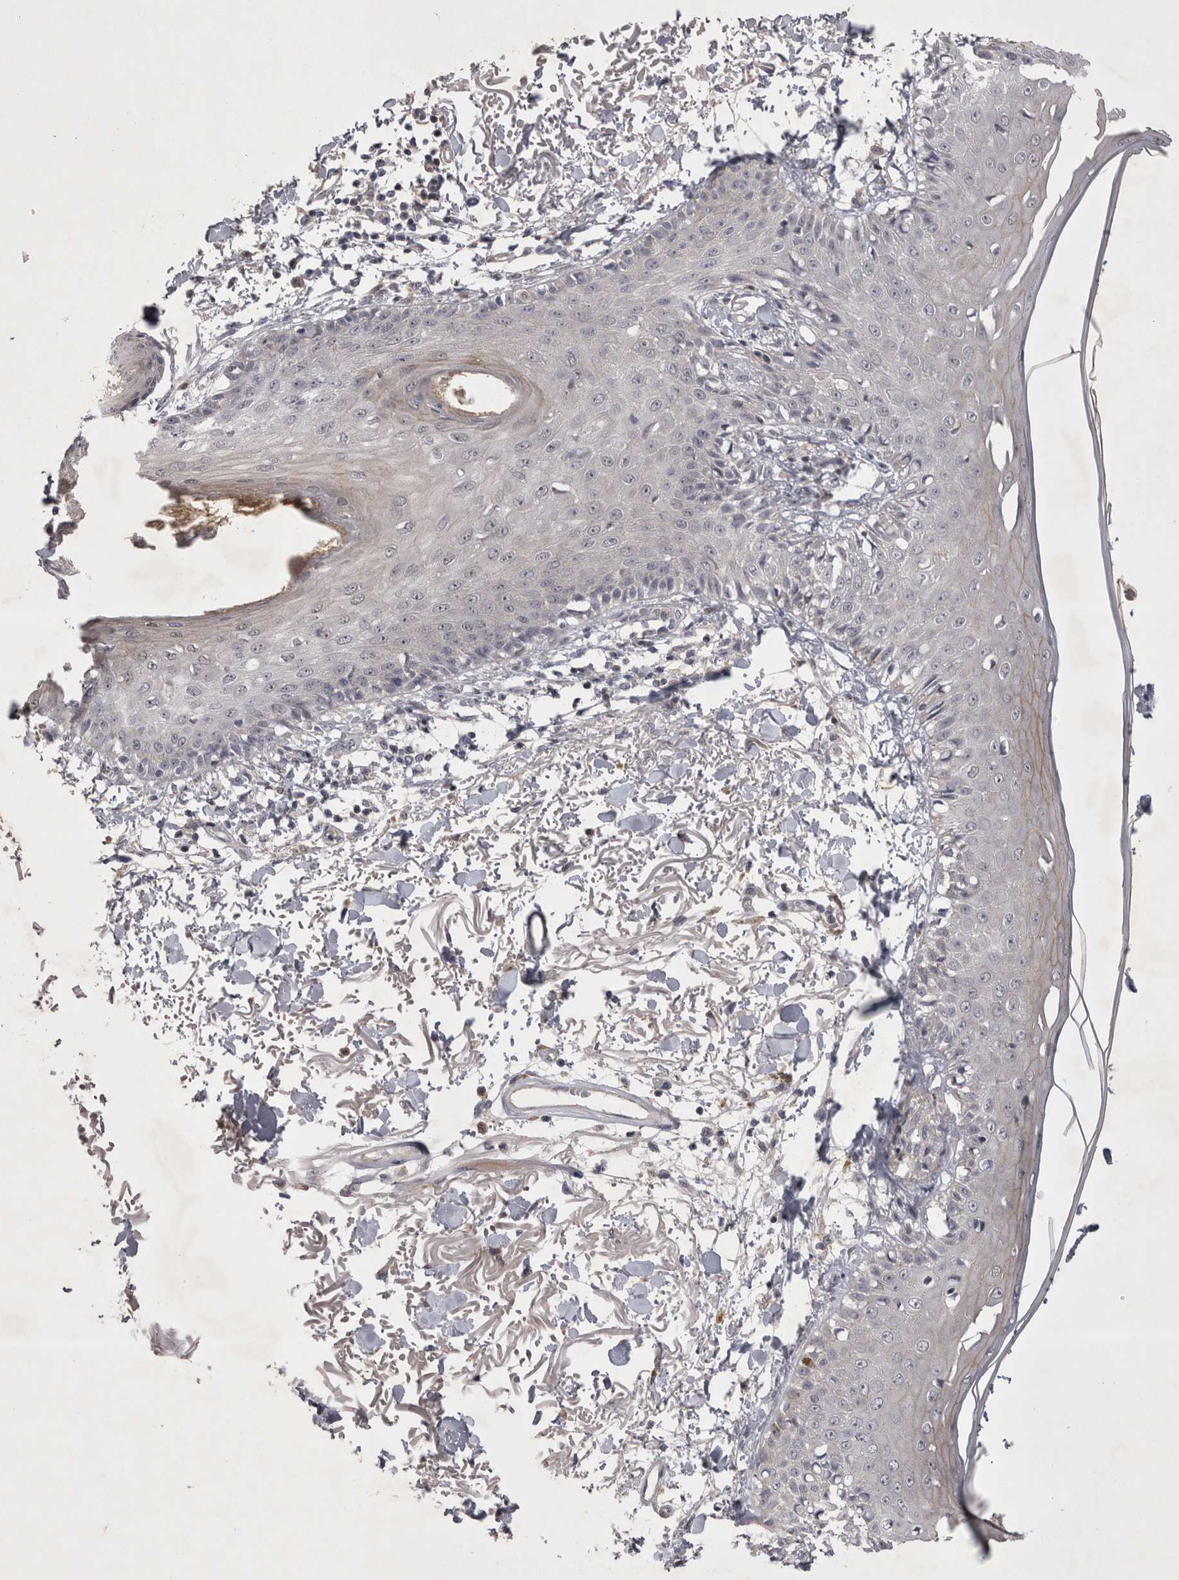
{"staining": {"intensity": "negative", "quantity": "none", "location": "none"}, "tissue": "skin", "cell_type": "Fibroblasts", "image_type": "normal", "snomed": [{"axis": "morphology", "description": "Normal tissue, NOS"}, {"axis": "morphology", "description": "Squamous cell carcinoma, NOS"}, {"axis": "topography", "description": "Skin"}, {"axis": "topography", "description": "Peripheral nerve tissue"}], "caption": "Immunohistochemistry histopathology image of benign skin stained for a protein (brown), which reveals no expression in fibroblasts.", "gene": "CTBS", "patient": {"sex": "male", "age": 83}}